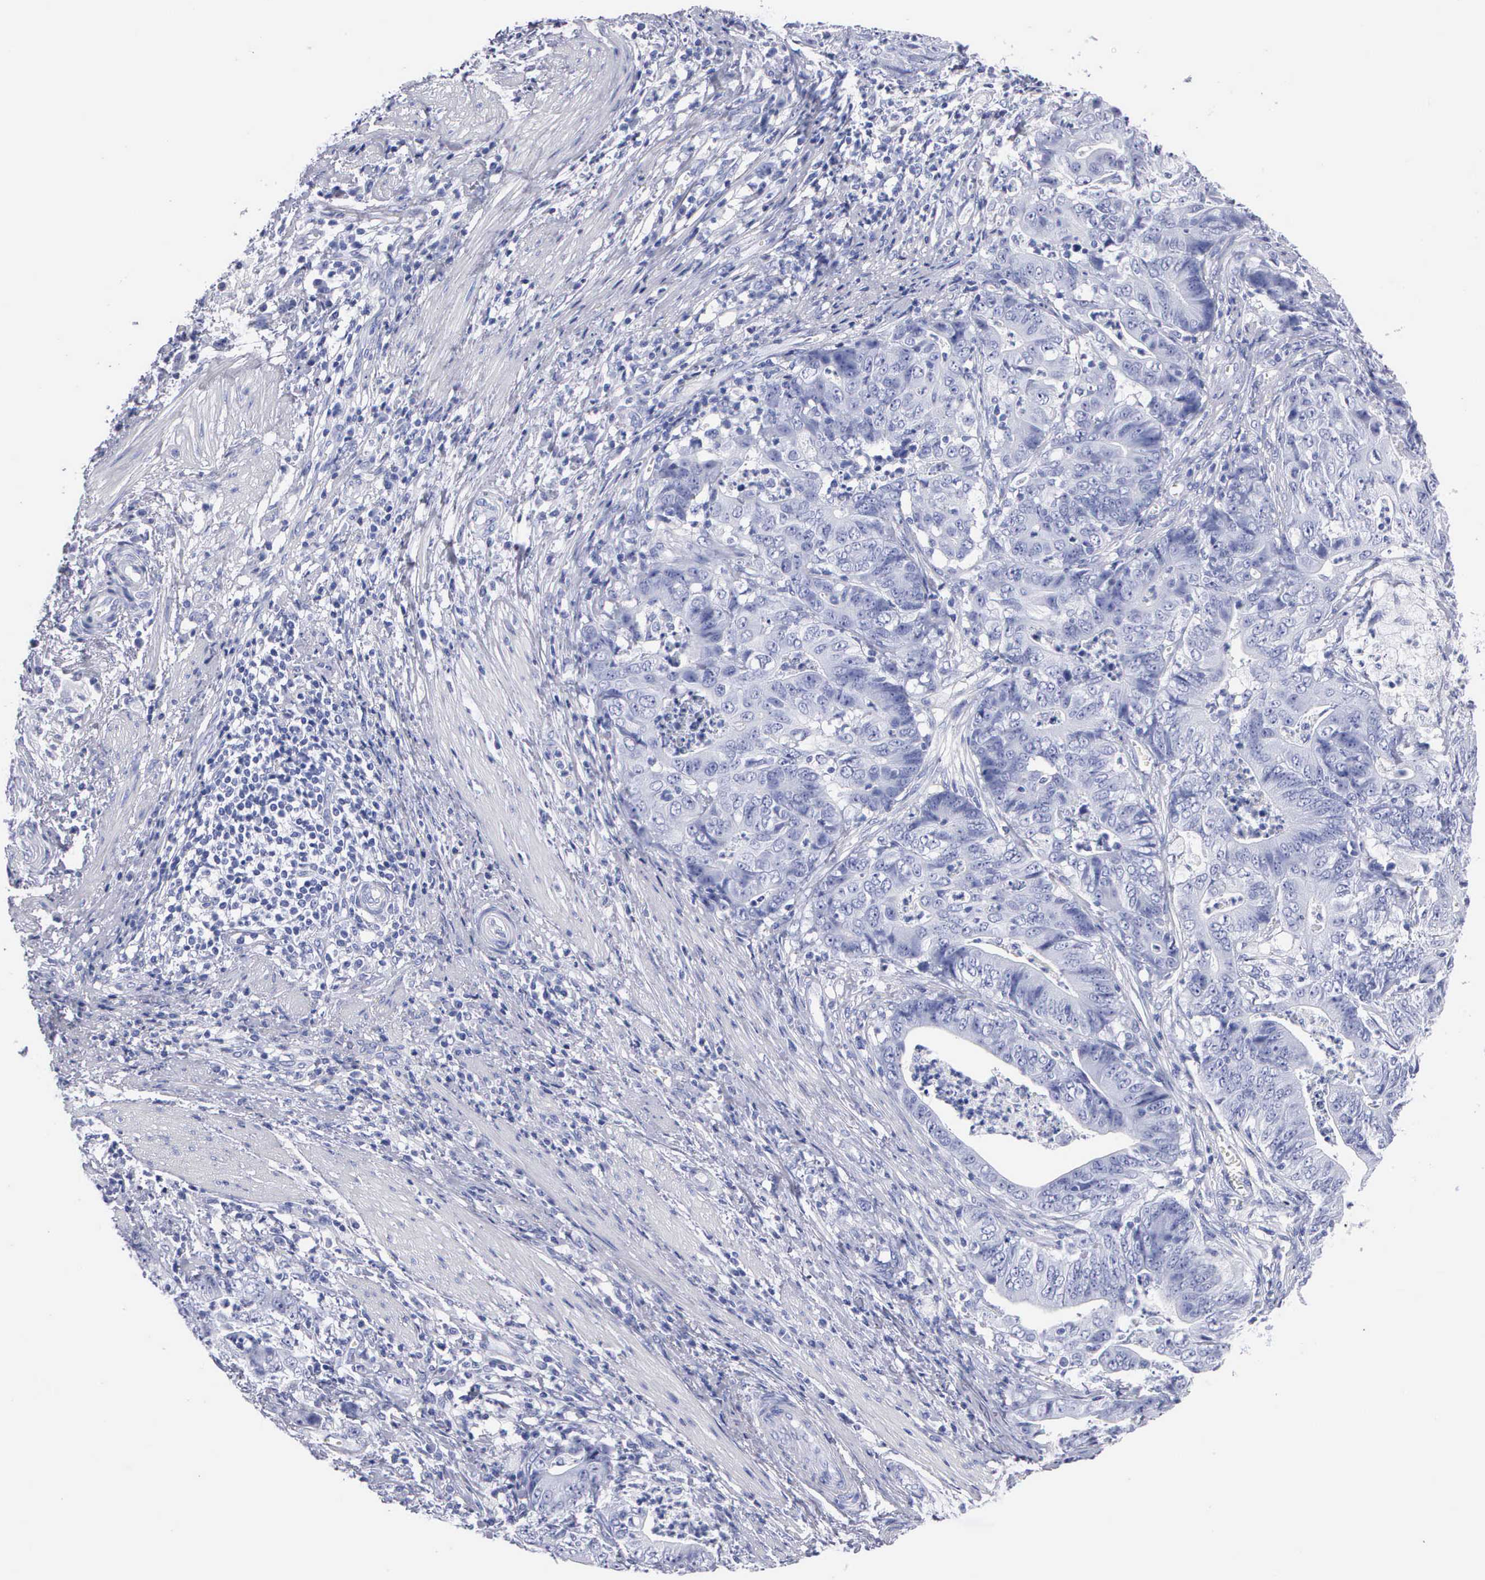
{"staining": {"intensity": "negative", "quantity": "none", "location": "none"}, "tissue": "stomach cancer", "cell_type": "Tumor cells", "image_type": "cancer", "snomed": [{"axis": "morphology", "description": "Adenocarcinoma, NOS"}, {"axis": "topography", "description": "Stomach, lower"}], "caption": "The image reveals no significant expression in tumor cells of stomach cancer (adenocarcinoma).", "gene": "CYP19A1", "patient": {"sex": "female", "age": 86}}